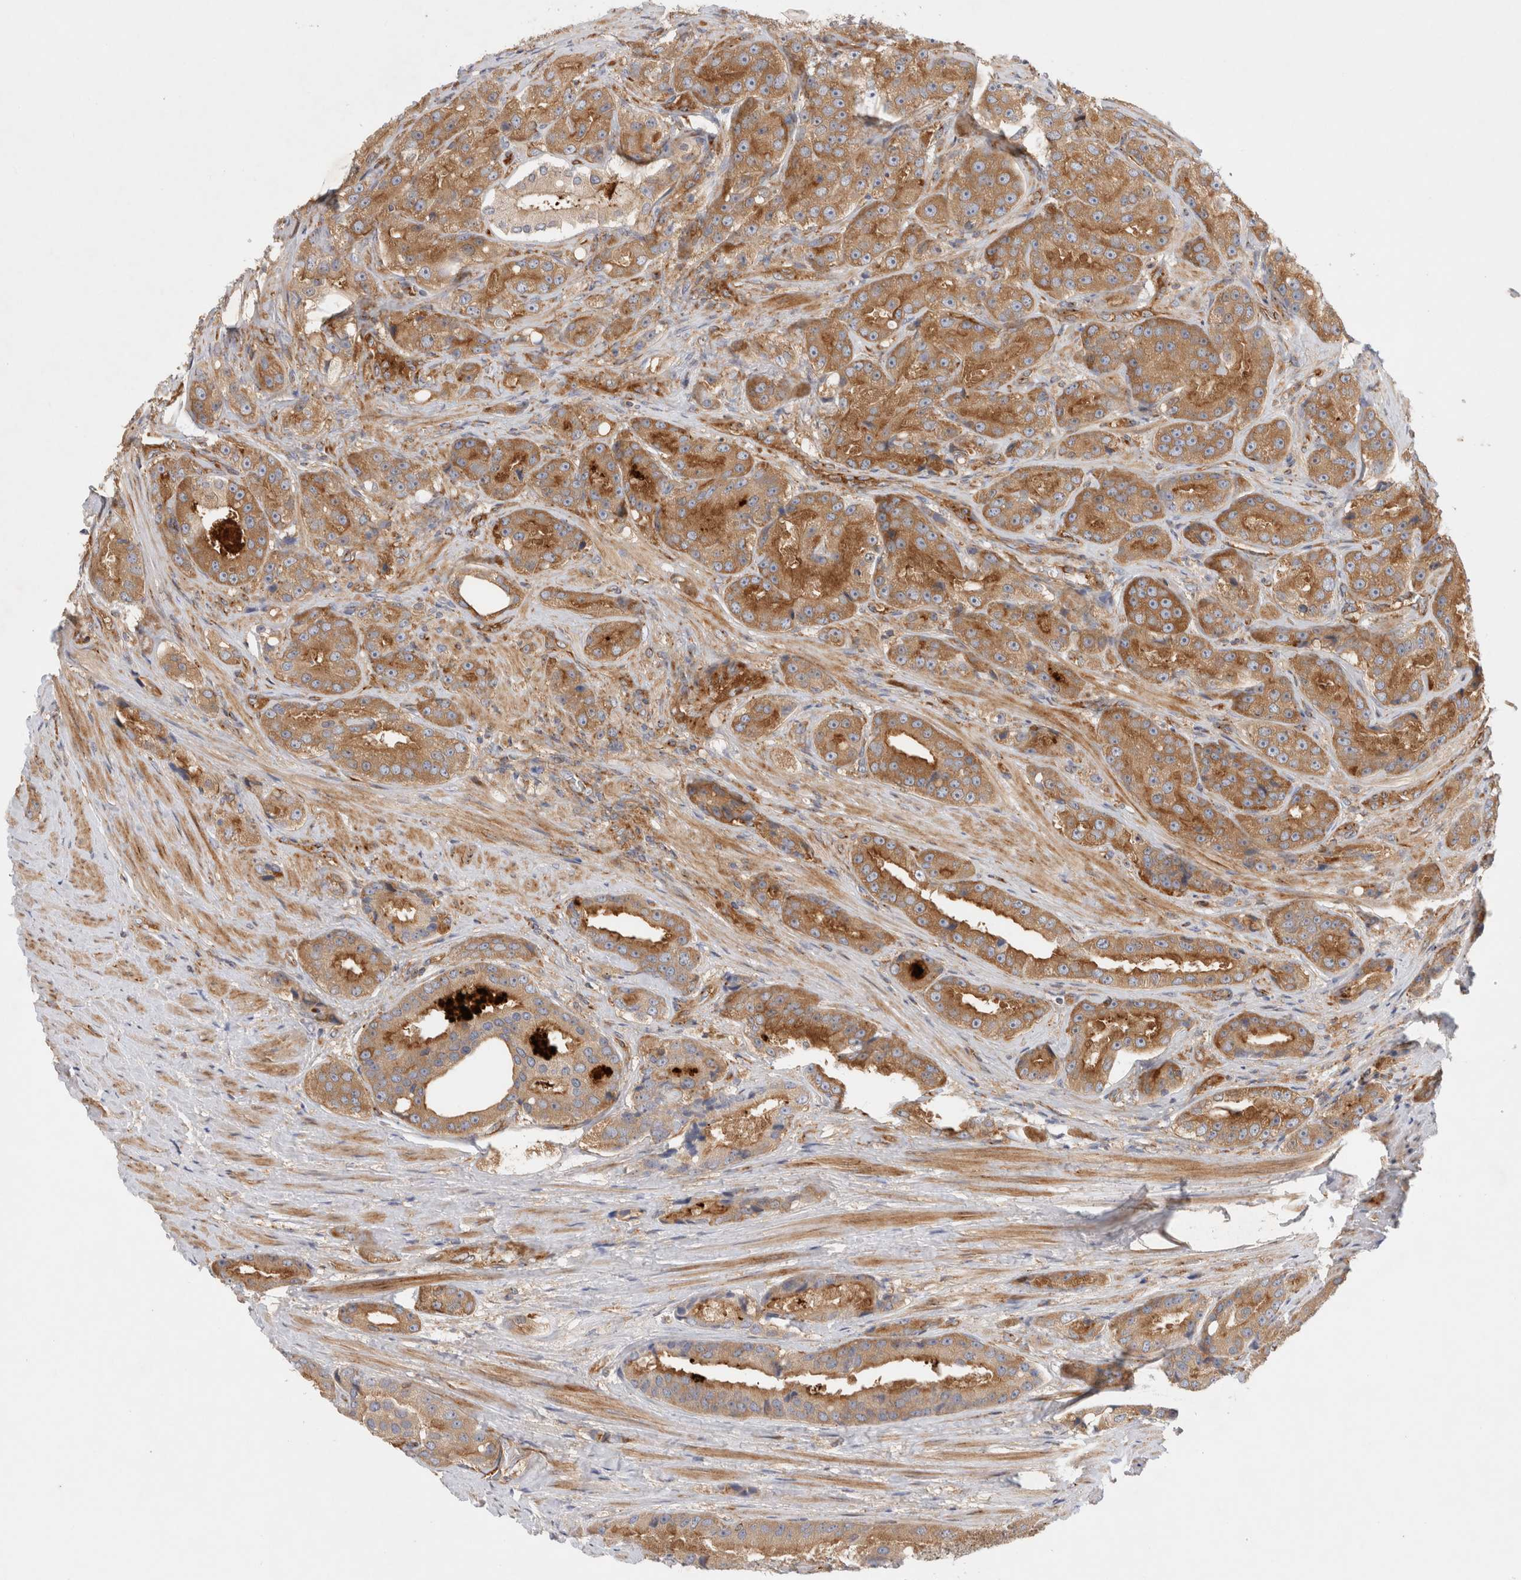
{"staining": {"intensity": "moderate", "quantity": ">75%", "location": "cytoplasmic/membranous"}, "tissue": "prostate cancer", "cell_type": "Tumor cells", "image_type": "cancer", "snomed": [{"axis": "morphology", "description": "Adenocarcinoma, High grade"}, {"axis": "topography", "description": "Prostate"}], "caption": "Immunohistochemical staining of human prostate adenocarcinoma (high-grade) displays medium levels of moderate cytoplasmic/membranous positivity in about >75% of tumor cells.", "gene": "GPR150", "patient": {"sex": "male", "age": 60}}